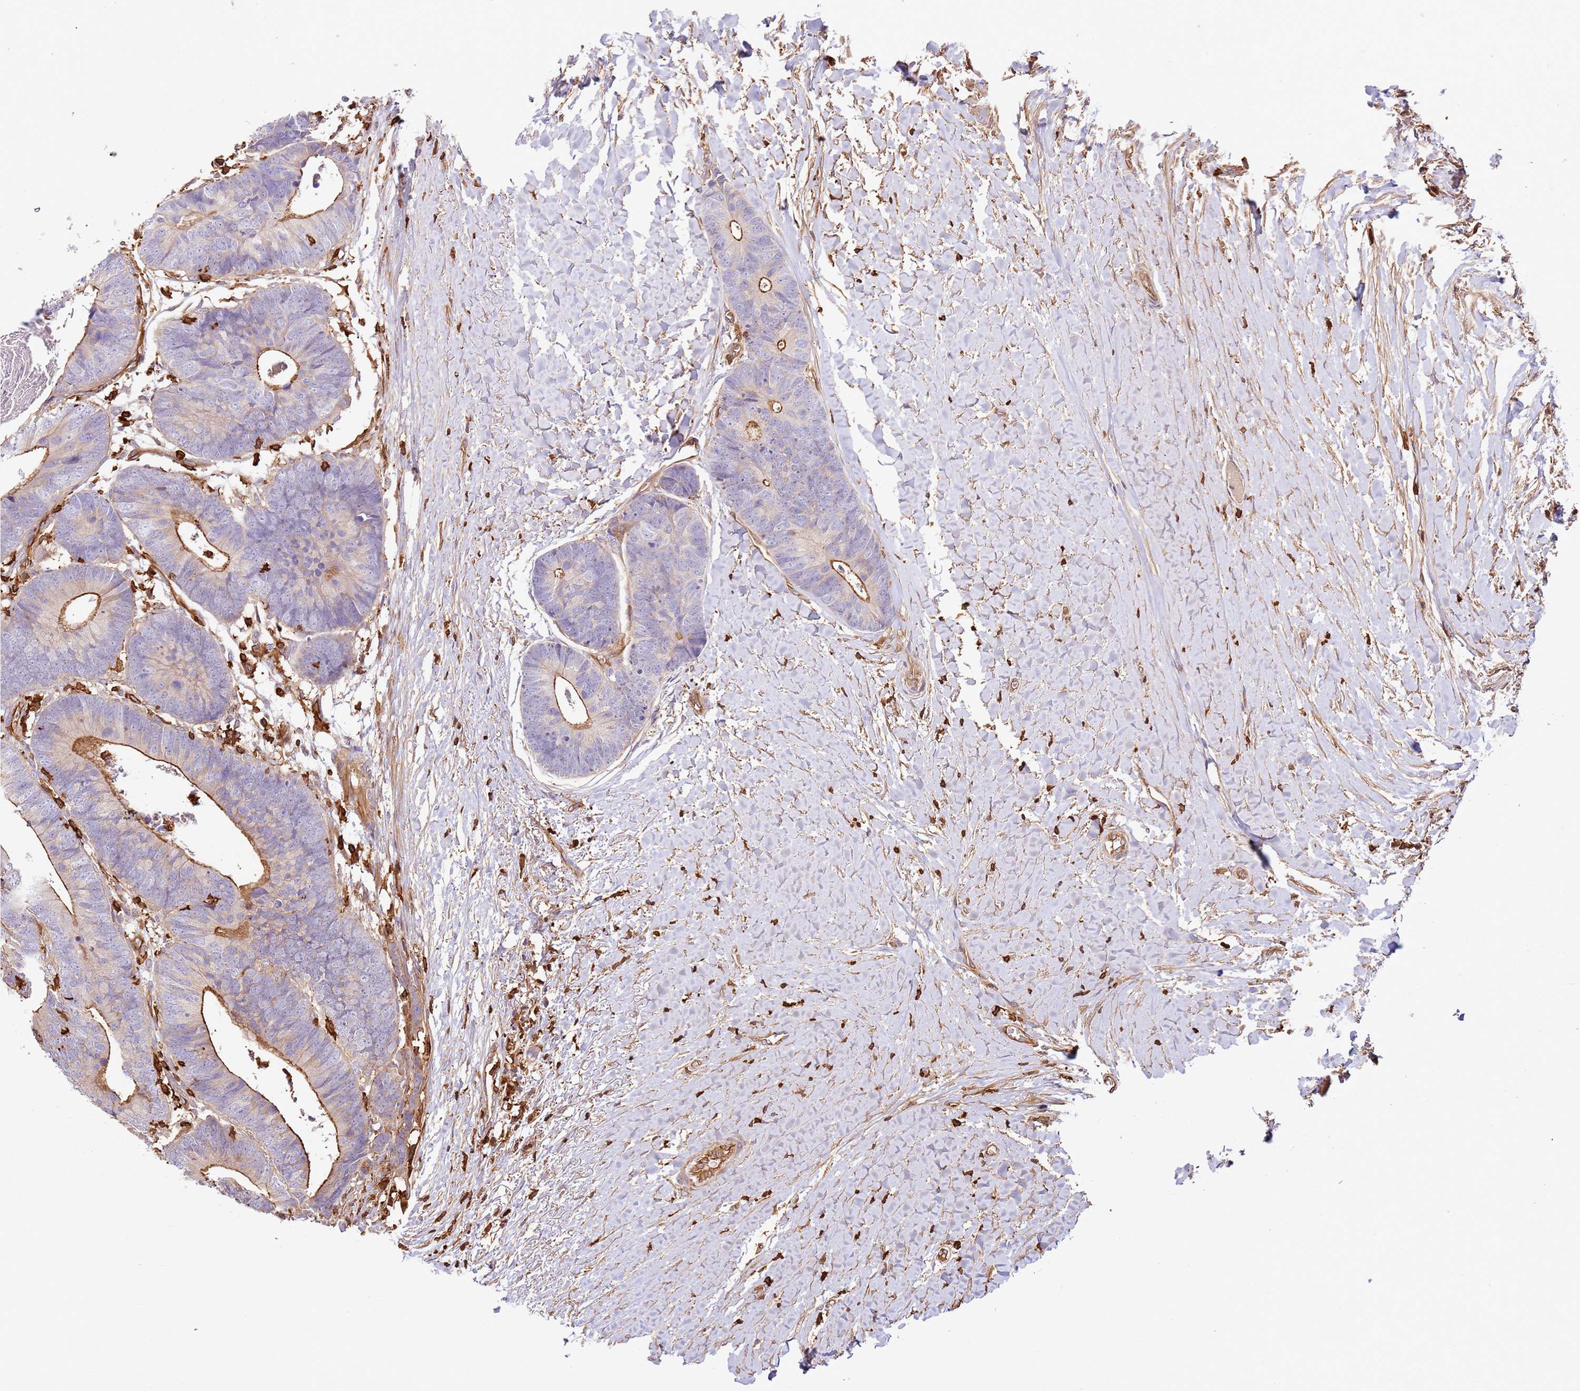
{"staining": {"intensity": "strong", "quantity": "25%-75%", "location": "cytoplasmic/membranous"}, "tissue": "colorectal cancer", "cell_type": "Tumor cells", "image_type": "cancer", "snomed": [{"axis": "morphology", "description": "Adenocarcinoma, NOS"}, {"axis": "topography", "description": "Colon"}], "caption": "Immunohistochemistry (IHC) of colorectal cancer (adenocarcinoma) reveals high levels of strong cytoplasmic/membranous positivity in about 25%-75% of tumor cells.", "gene": "OR6P1", "patient": {"sex": "female", "age": 57}}